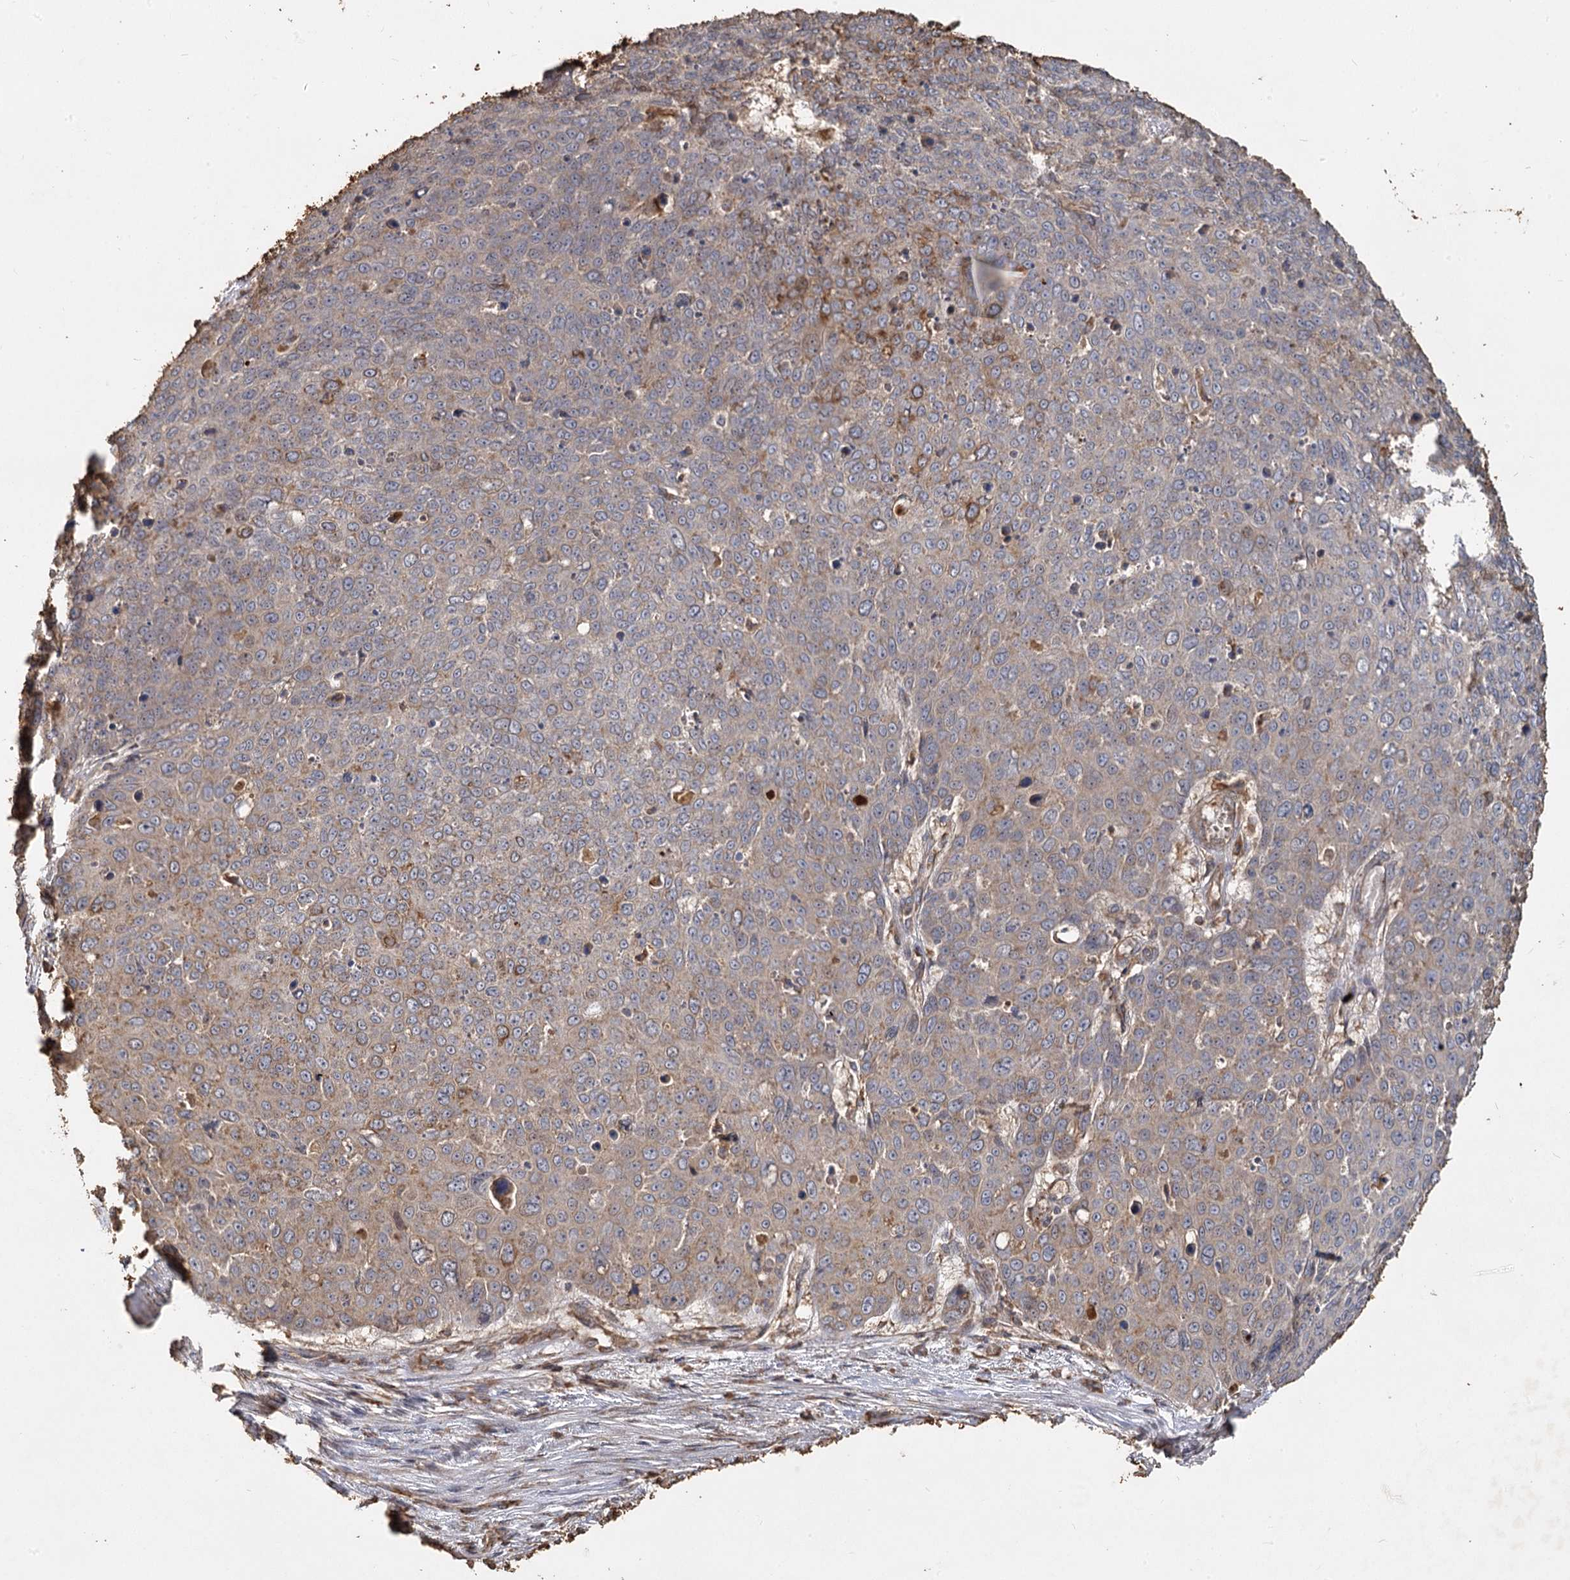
{"staining": {"intensity": "moderate", "quantity": "<25%", "location": "cytoplasmic/membranous"}, "tissue": "skin cancer", "cell_type": "Tumor cells", "image_type": "cancer", "snomed": [{"axis": "morphology", "description": "Squamous cell carcinoma, NOS"}, {"axis": "topography", "description": "Skin"}], "caption": "A high-resolution micrograph shows immunohistochemistry staining of skin cancer (squamous cell carcinoma), which displays moderate cytoplasmic/membranous positivity in about <25% of tumor cells.", "gene": "PIK3C2A", "patient": {"sex": "male", "age": 71}}